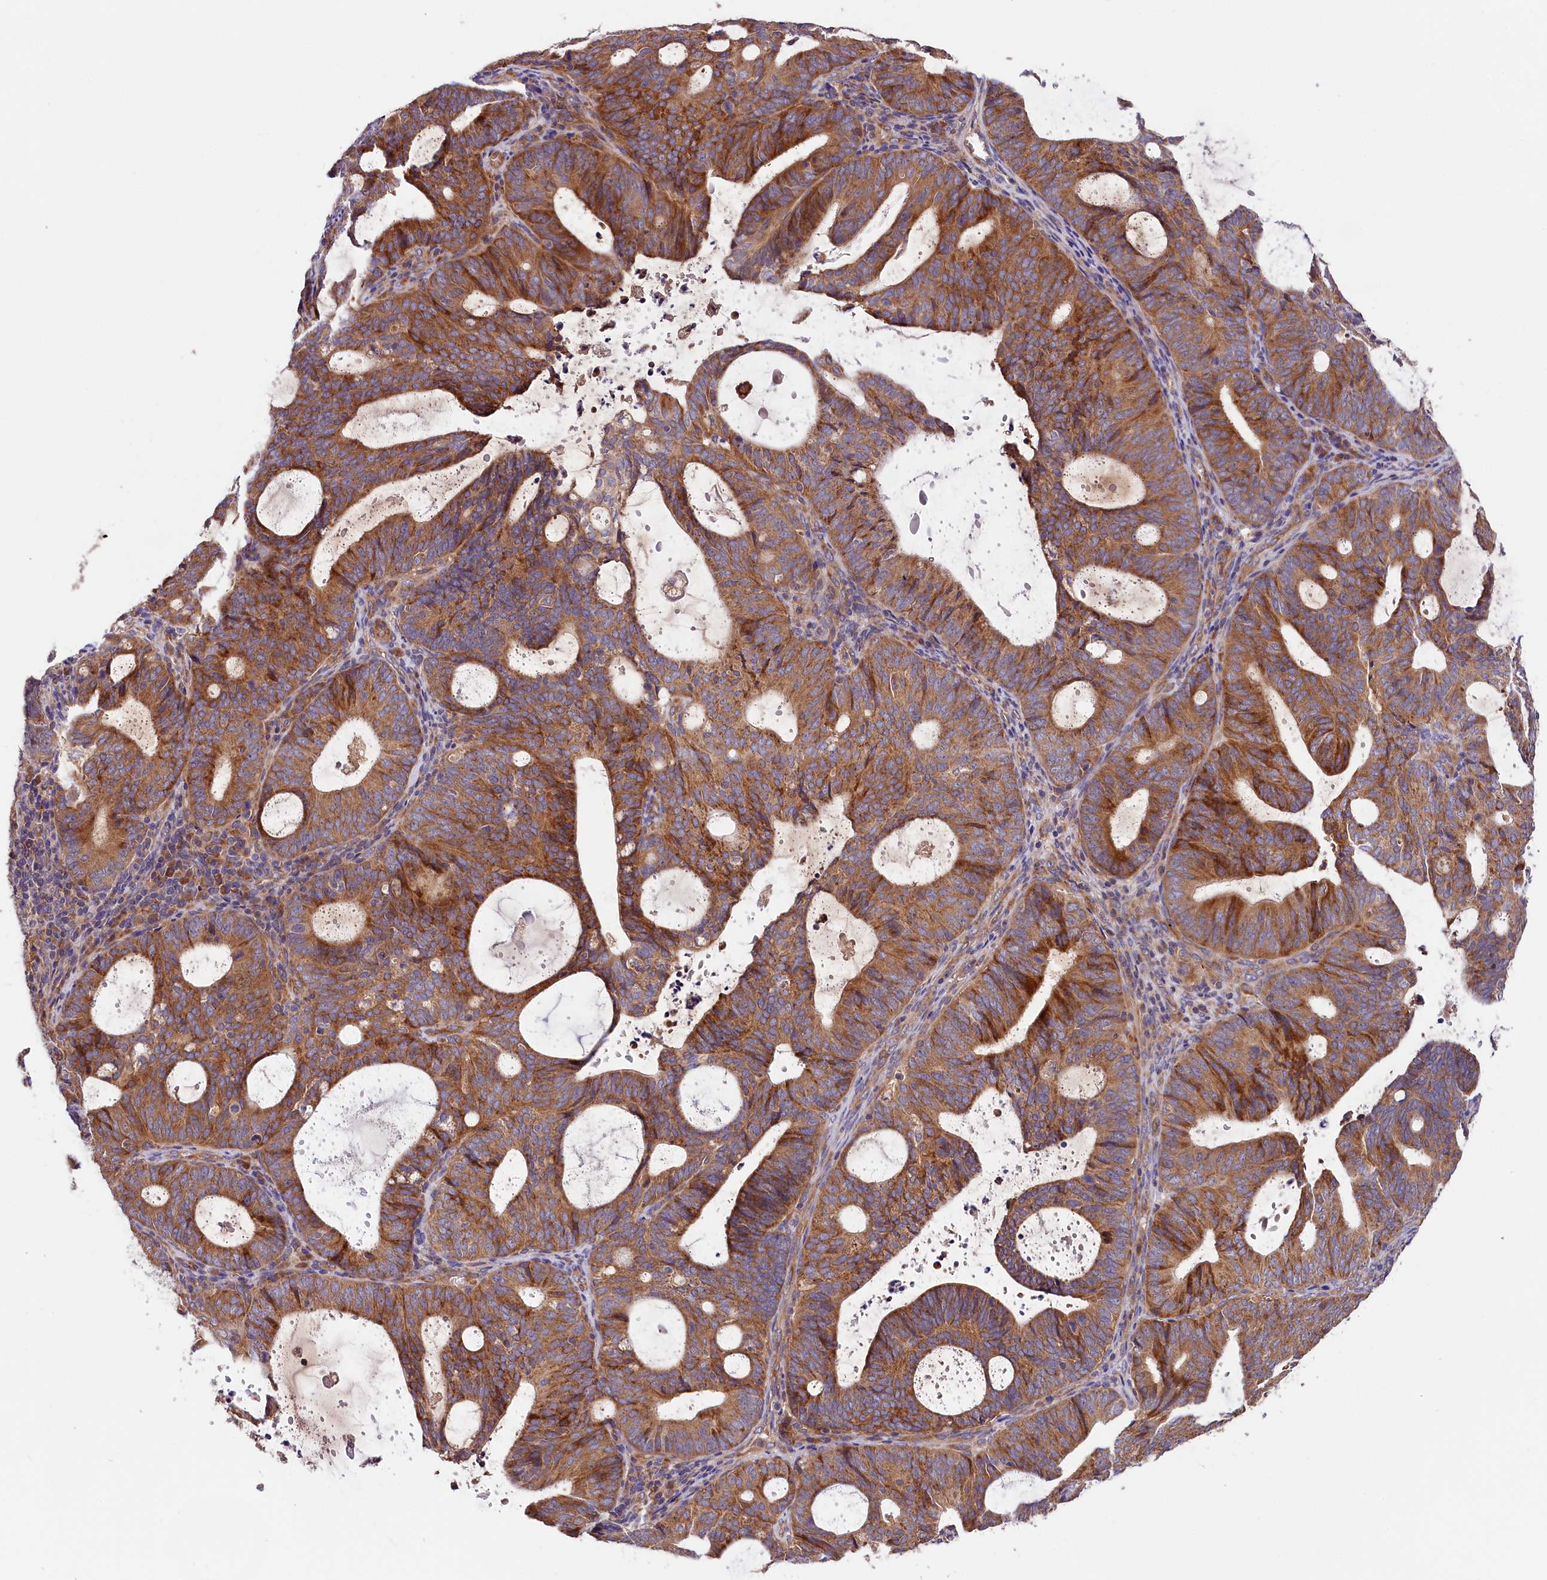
{"staining": {"intensity": "moderate", "quantity": ">75%", "location": "cytoplasmic/membranous"}, "tissue": "endometrial cancer", "cell_type": "Tumor cells", "image_type": "cancer", "snomed": [{"axis": "morphology", "description": "Adenocarcinoma, NOS"}, {"axis": "topography", "description": "Uterus"}], "caption": "Human adenocarcinoma (endometrial) stained with a protein marker shows moderate staining in tumor cells.", "gene": "SPG11", "patient": {"sex": "female", "age": 83}}